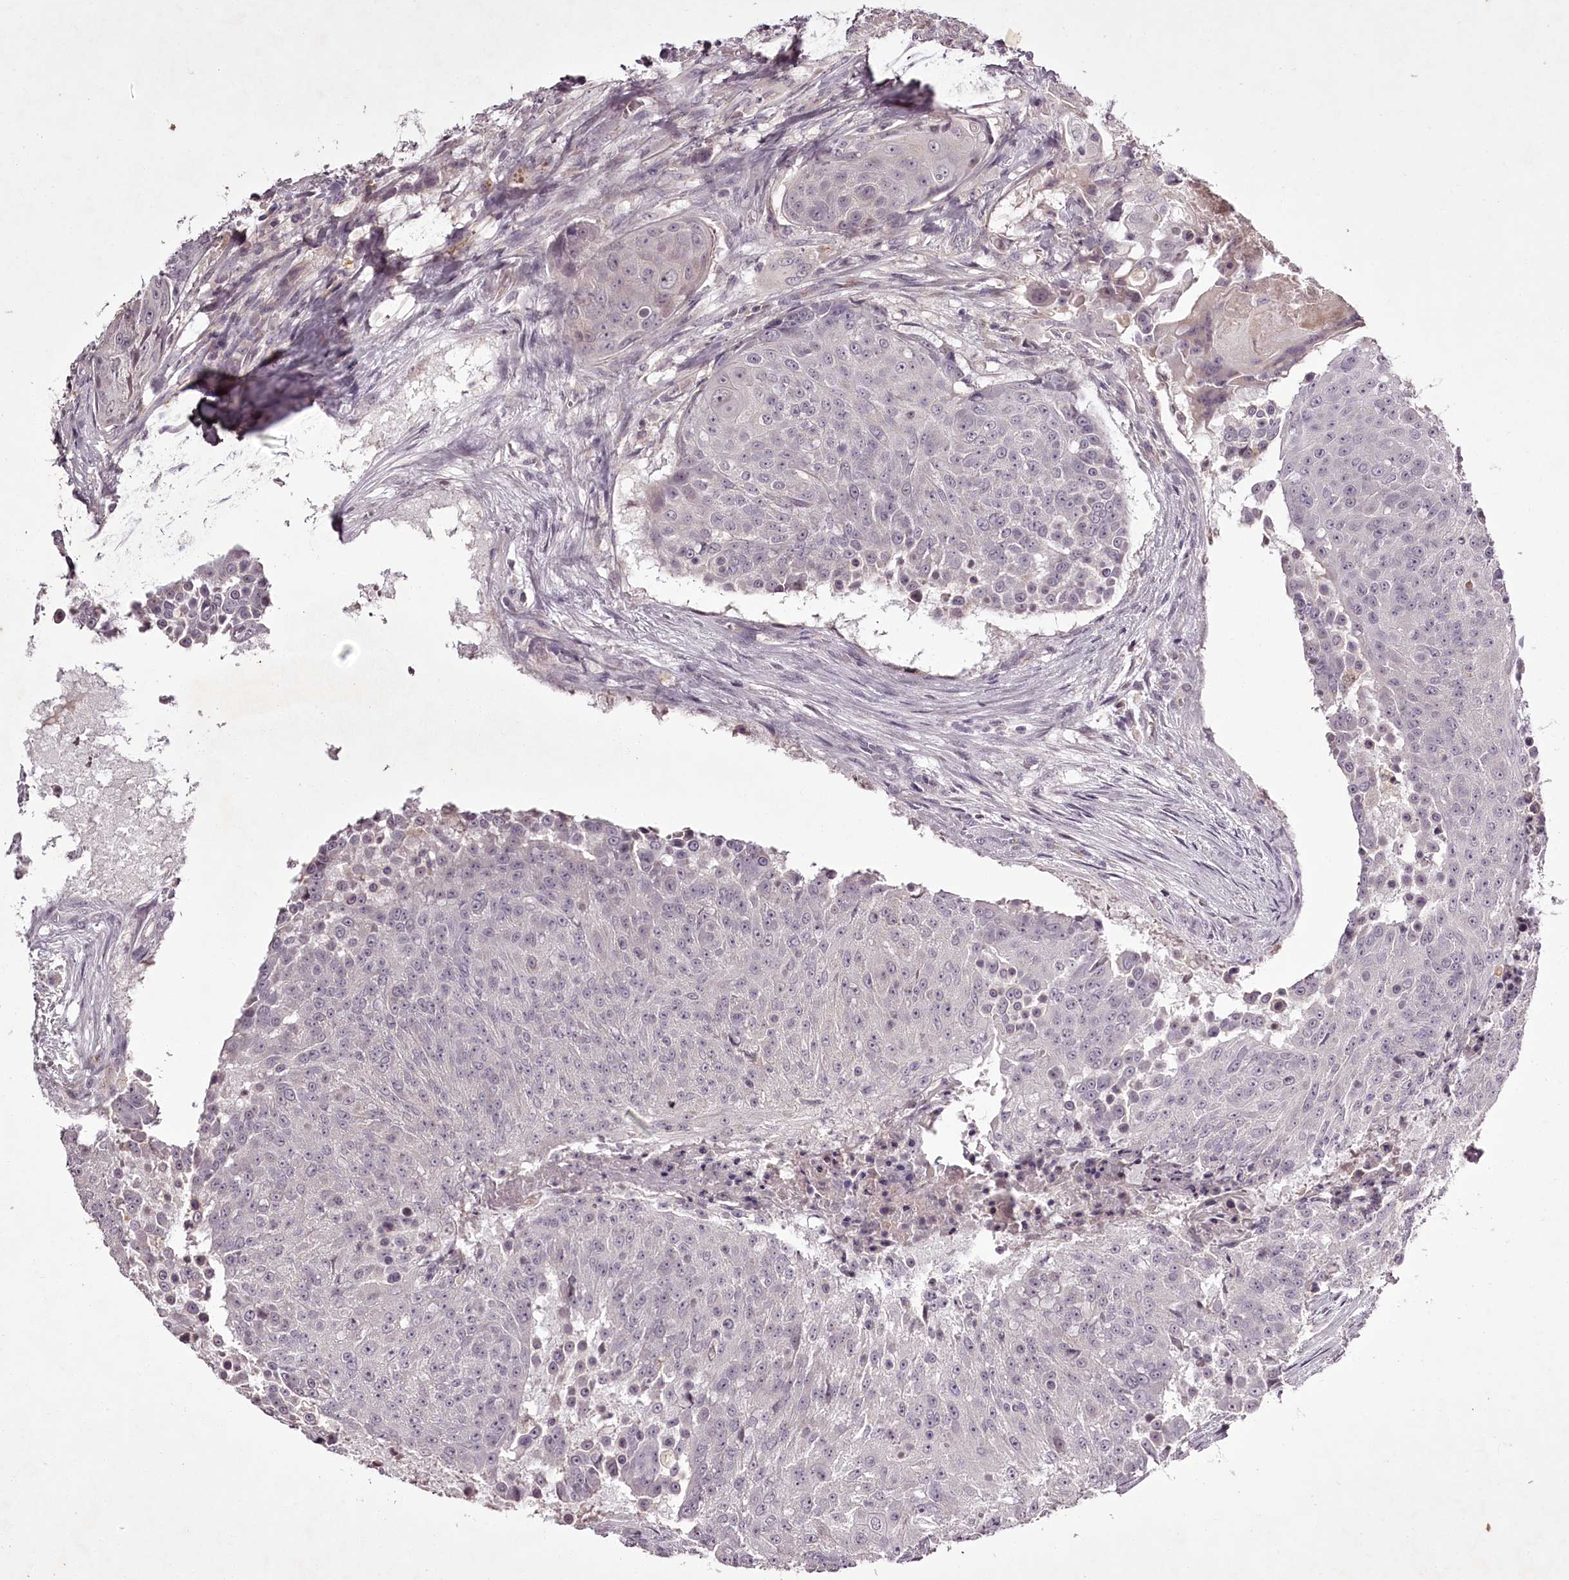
{"staining": {"intensity": "negative", "quantity": "none", "location": "none"}, "tissue": "urothelial cancer", "cell_type": "Tumor cells", "image_type": "cancer", "snomed": [{"axis": "morphology", "description": "Urothelial carcinoma, High grade"}, {"axis": "topography", "description": "Urinary bladder"}], "caption": "IHC micrograph of neoplastic tissue: urothelial cancer stained with DAB (3,3'-diaminobenzidine) shows no significant protein staining in tumor cells.", "gene": "RBMXL2", "patient": {"sex": "female", "age": 63}}